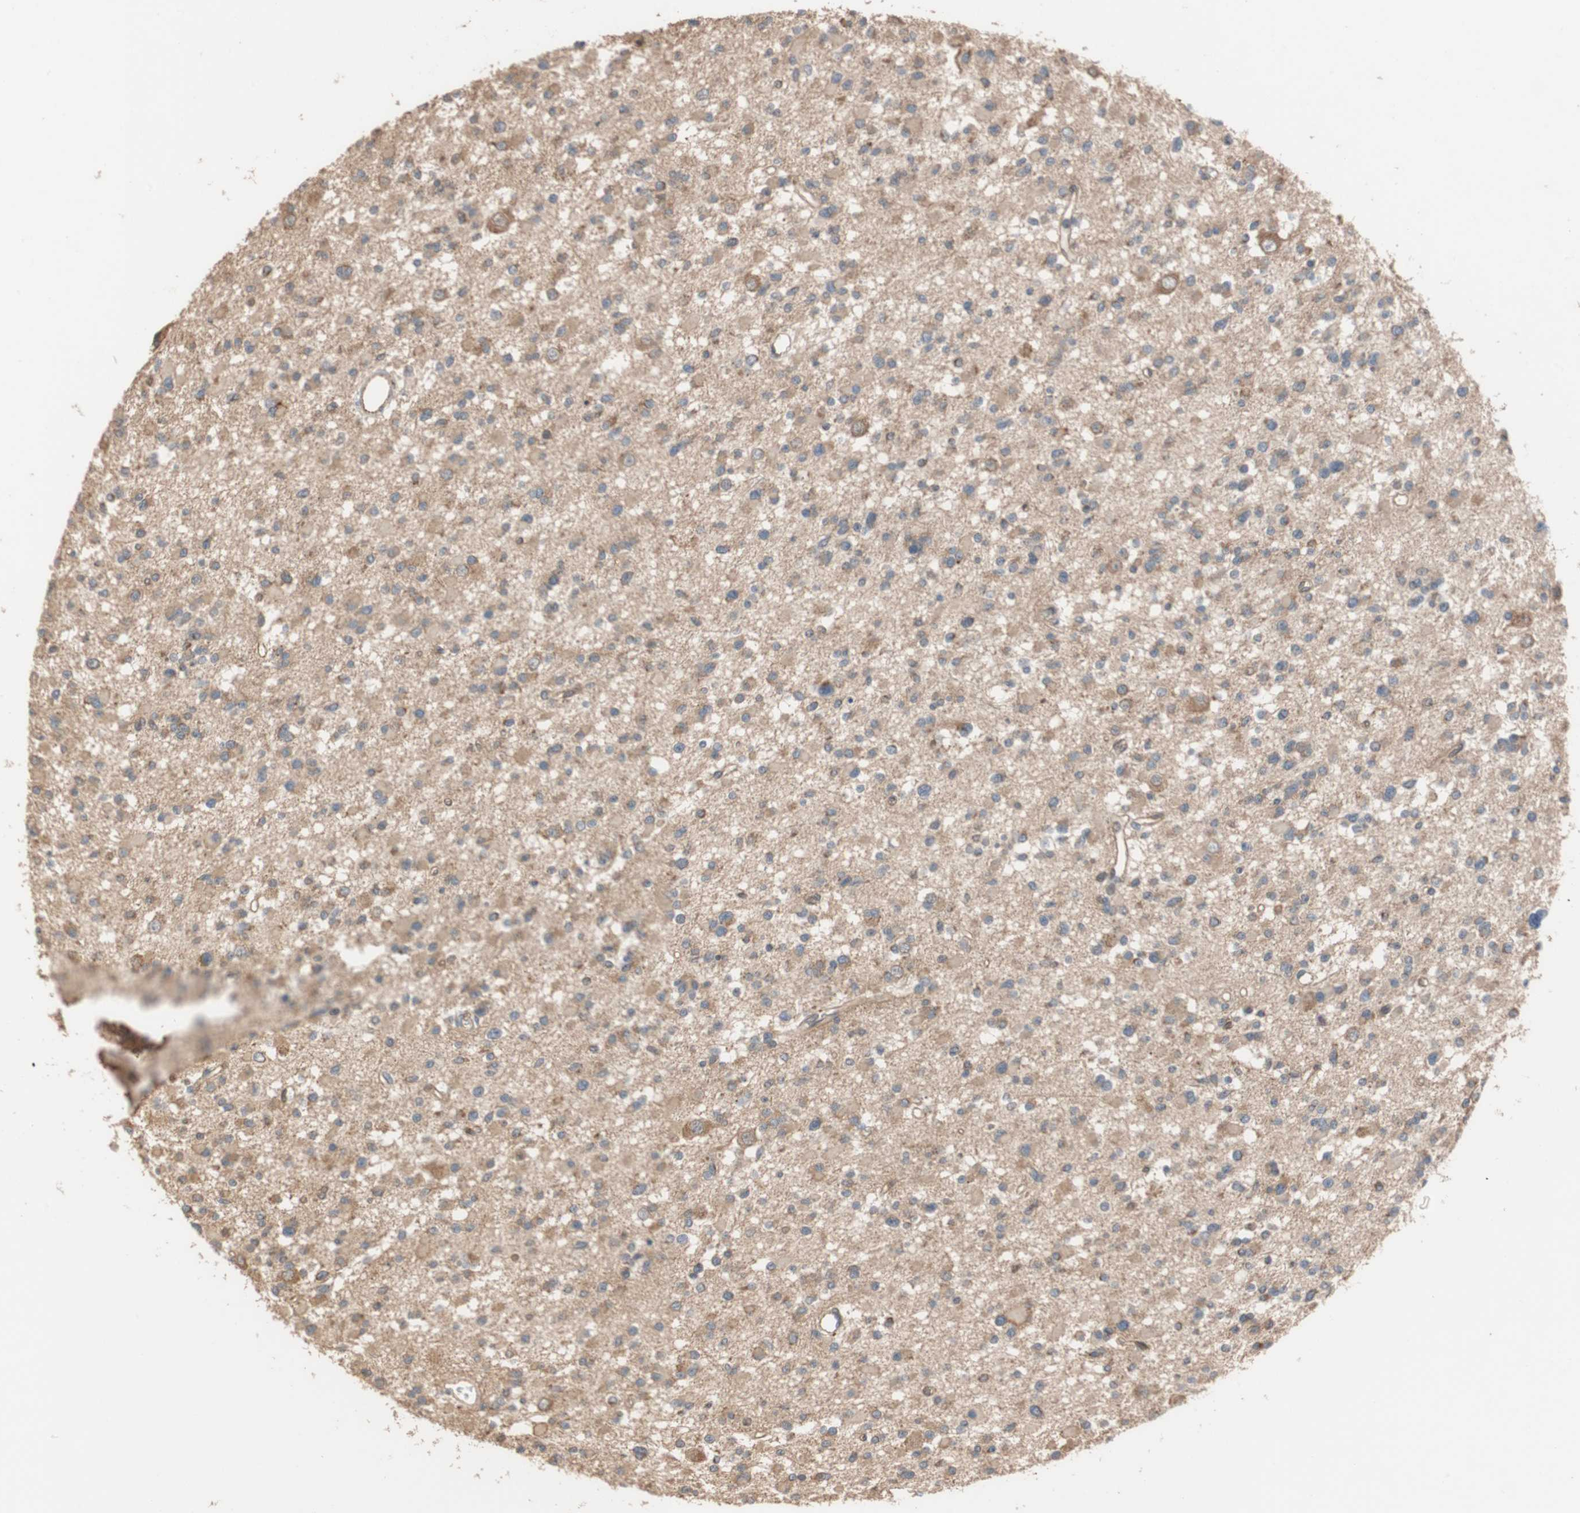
{"staining": {"intensity": "moderate", "quantity": ">75%", "location": "cytoplasmic/membranous"}, "tissue": "glioma", "cell_type": "Tumor cells", "image_type": "cancer", "snomed": [{"axis": "morphology", "description": "Glioma, malignant, Low grade"}, {"axis": "topography", "description": "Brain"}], "caption": "Human glioma stained with a protein marker exhibits moderate staining in tumor cells.", "gene": "MAP4K2", "patient": {"sex": "female", "age": 22}}